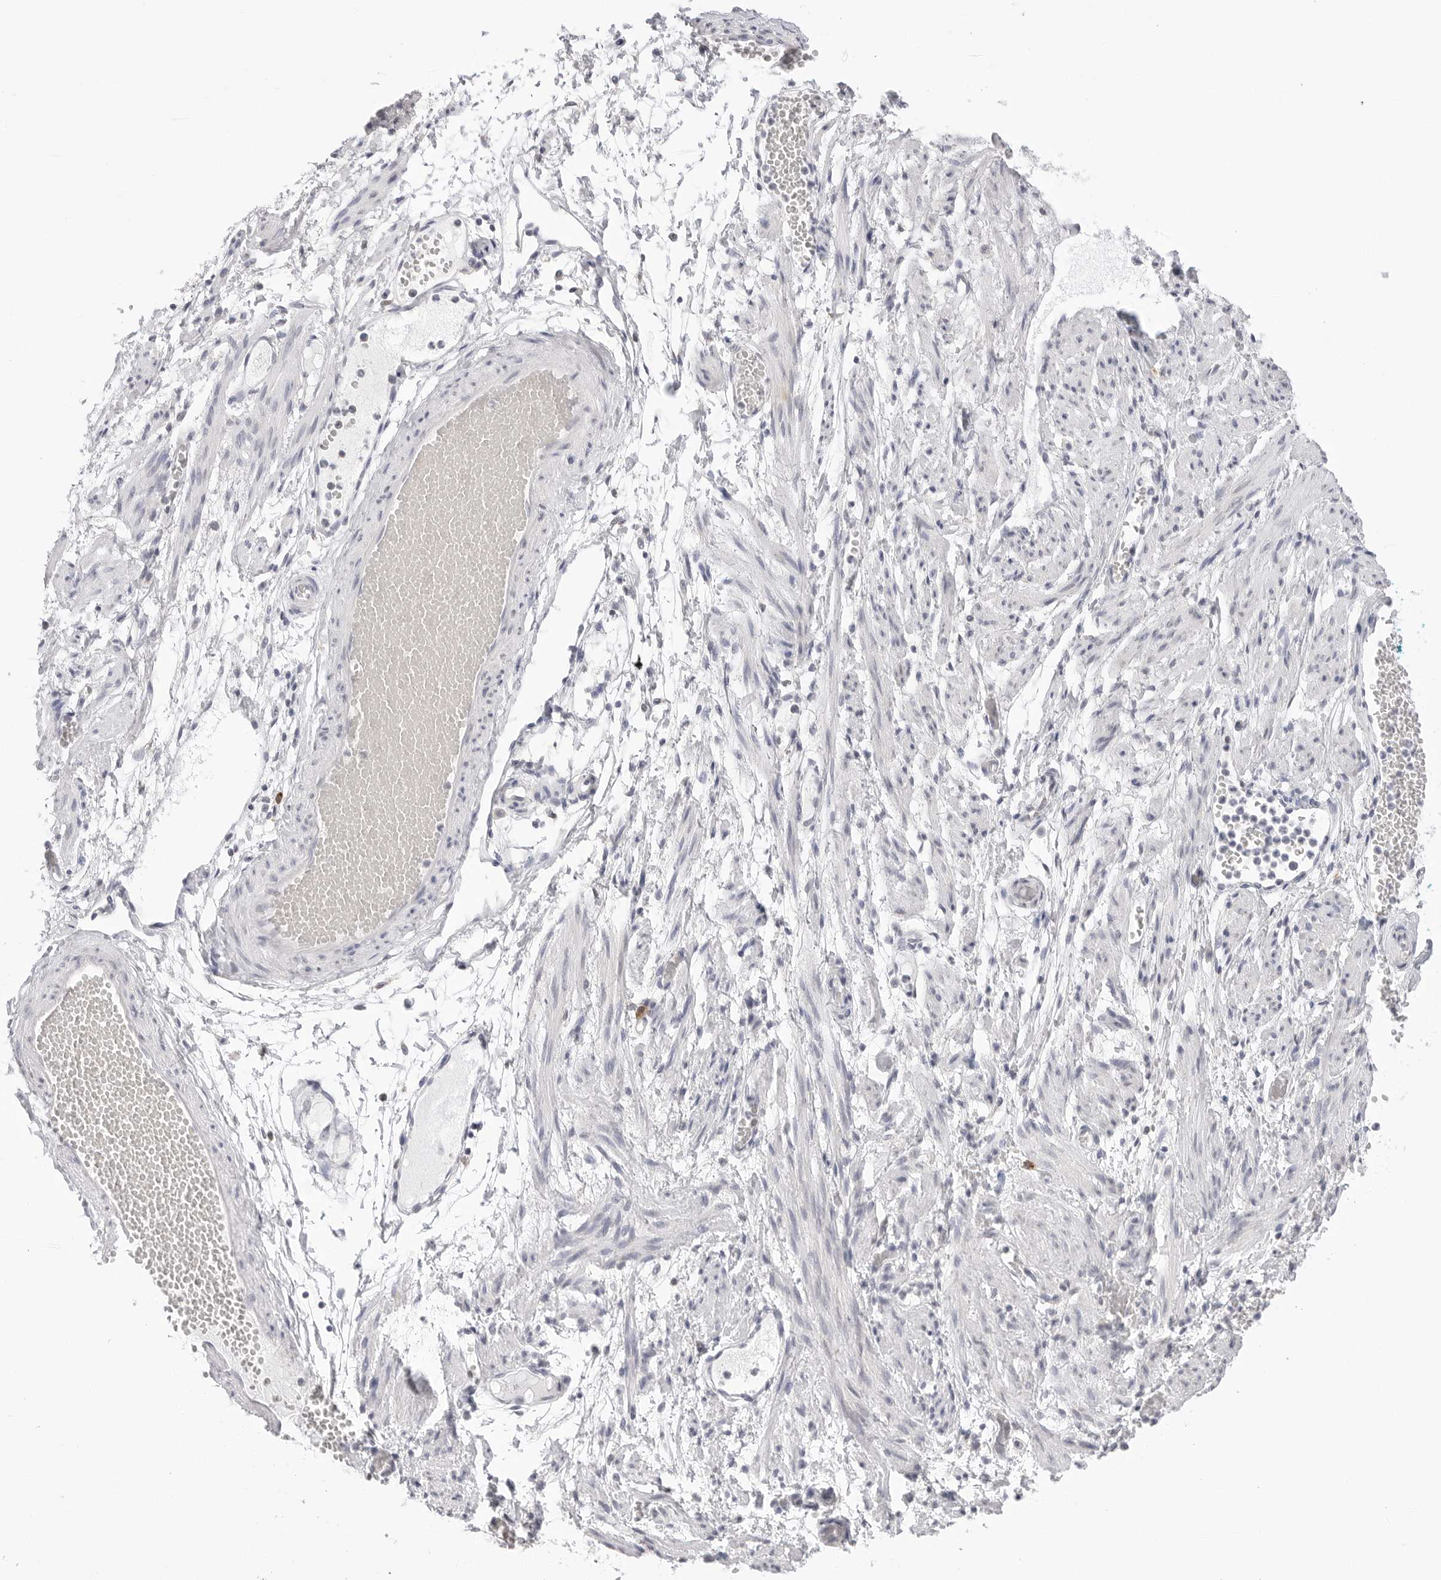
{"staining": {"intensity": "negative", "quantity": "none", "location": "none"}, "tissue": "adipose tissue", "cell_type": "Adipocytes", "image_type": "normal", "snomed": [{"axis": "morphology", "description": "Normal tissue, NOS"}, {"axis": "topography", "description": "Smooth muscle"}, {"axis": "topography", "description": "Peripheral nerve tissue"}], "caption": "The immunohistochemistry image has no significant expression in adipocytes of adipose tissue.", "gene": "RPN1", "patient": {"sex": "female", "age": 39}}